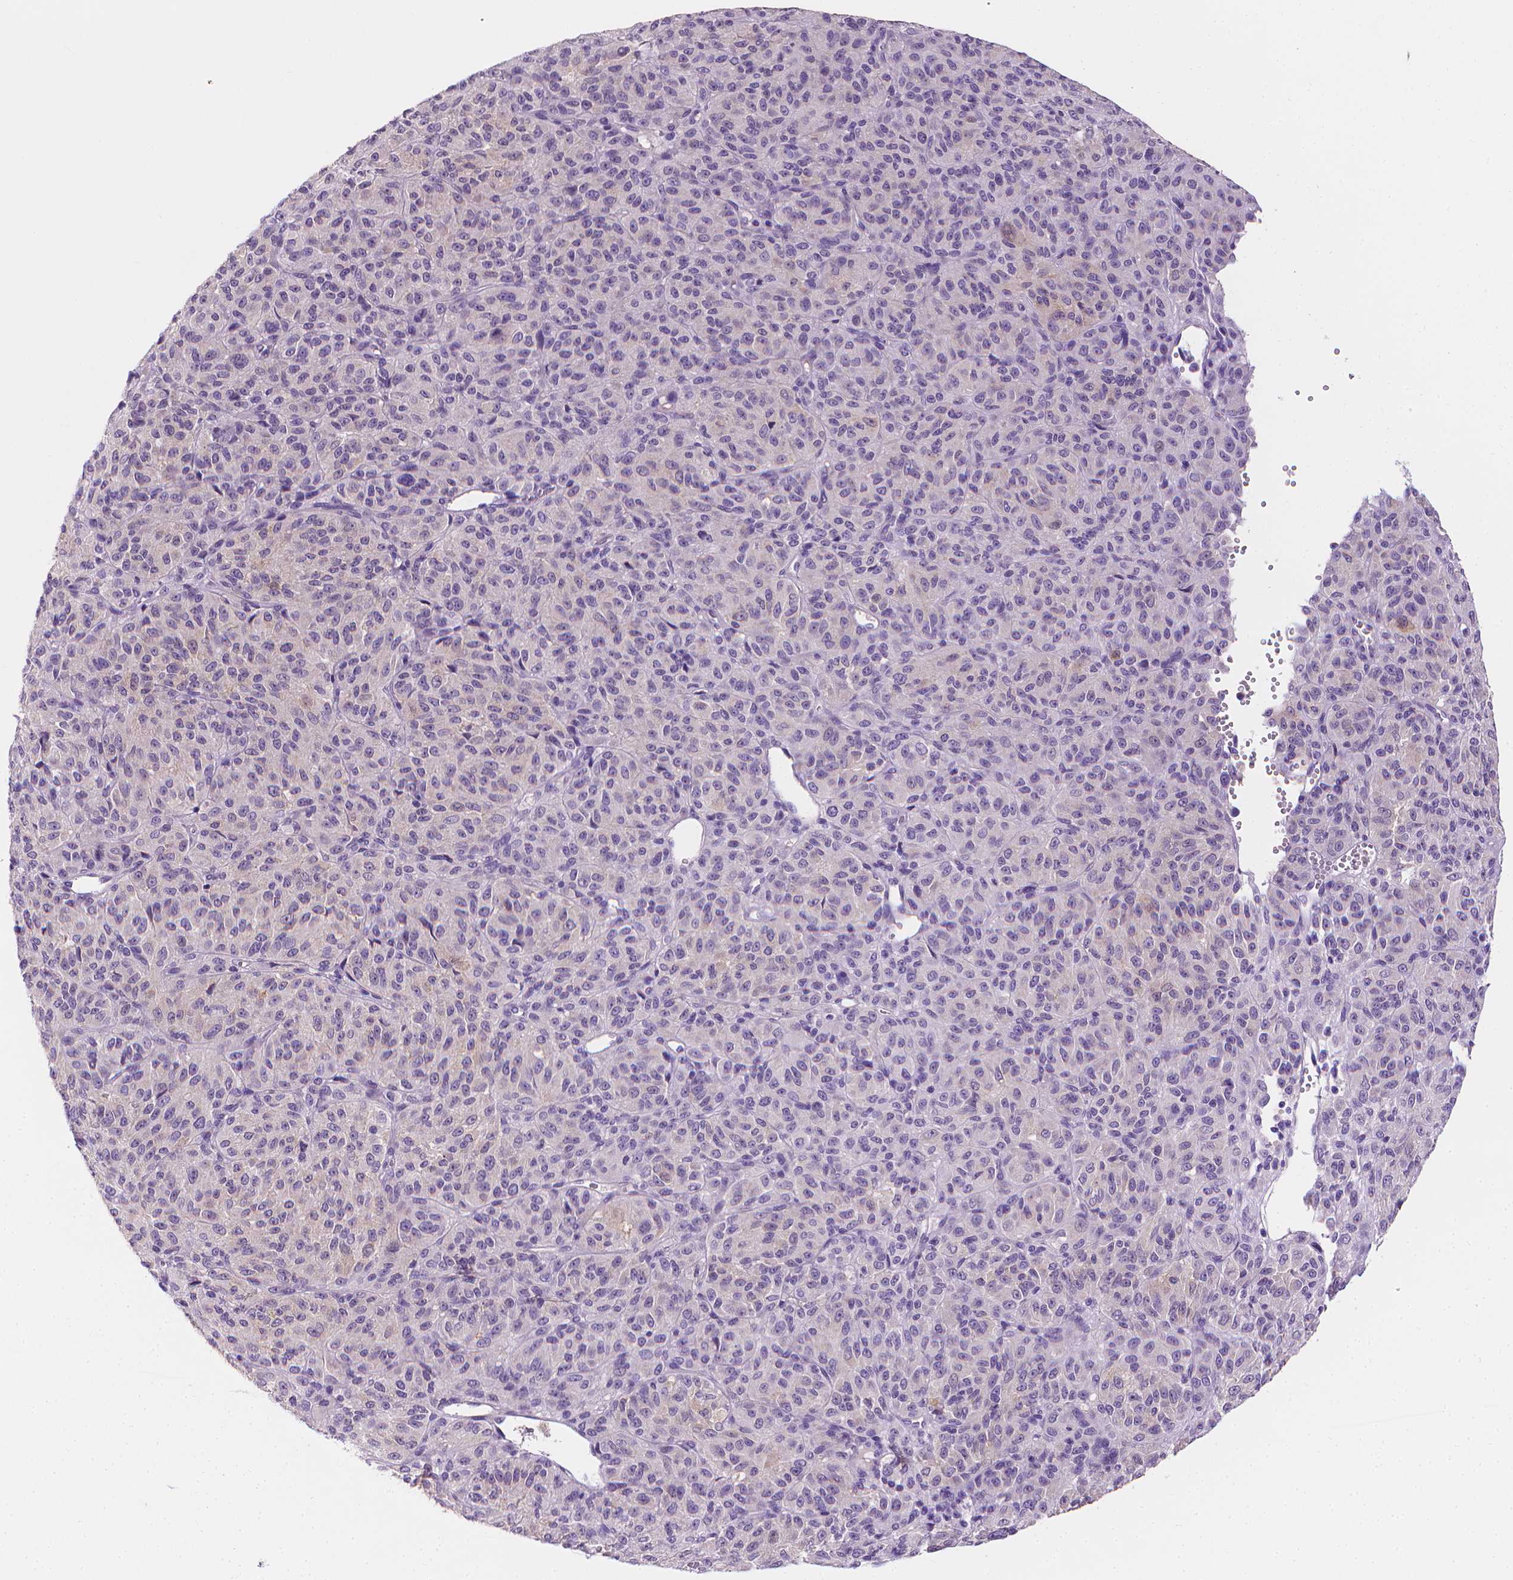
{"staining": {"intensity": "weak", "quantity": "<25%", "location": "cytoplasmic/membranous"}, "tissue": "melanoma", "cell_type": "Tumor cells", "image_type": "cancer", "snomed": [{"axis": "morphology", "description": "Malignant melanoma, Metastatic site"}, {"axis": "topography", "description": "Brain"}], "caption": "This is an immunohistochemistry image of human melanoma. There is no positivity in tumor cells.", "gene": "FASN", "patient": {"sex": "female", "age": 56}}